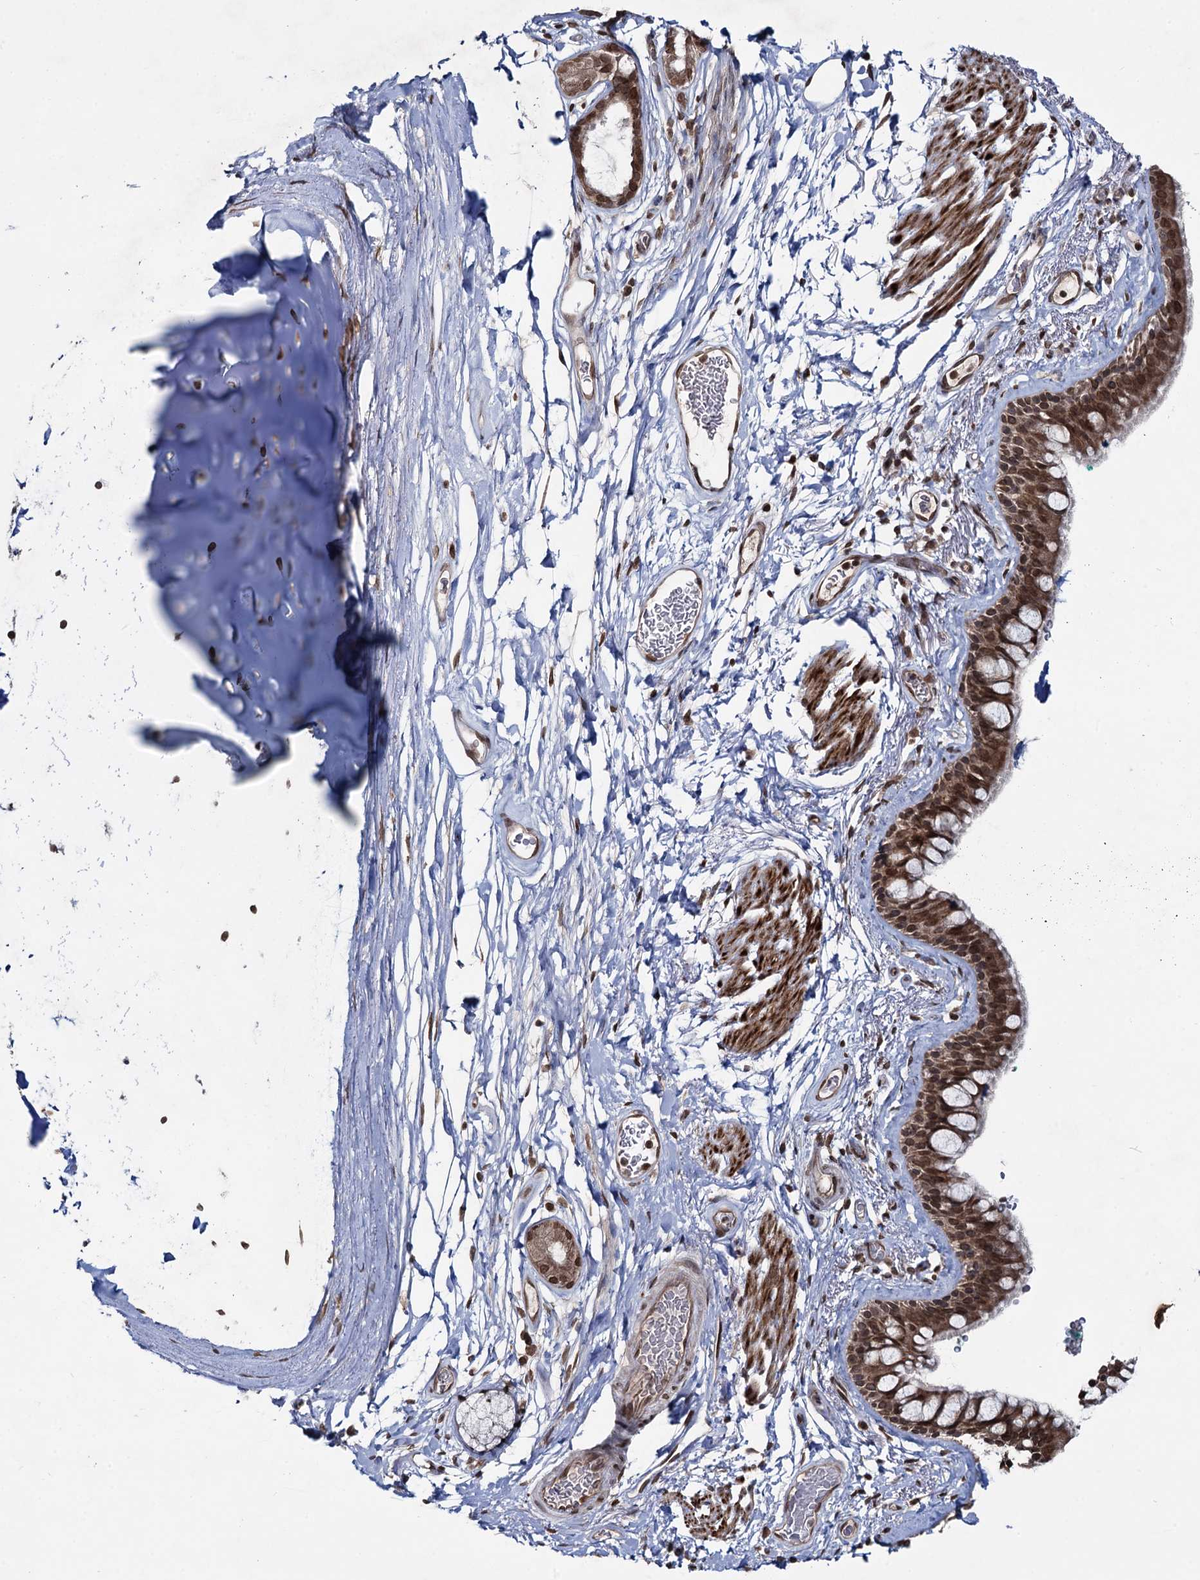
{"staining": {"intensity": "moderate", "quantity": ">75%", "location": "cytoplasmic/membranous,nuclear"}, "tissue": "bronchus", "cell_type": "Respiratory epithelial cells", "image_type": "normal", "snomed": [{"axis": "morphology", "description": "Normal tissue, NOS"}, {"axis": "topography", "description": "Cartilage tissue"}], "caption": "Human bronchus stained with a protein marker reveals moderate staining in respiratory epithelial cells.", "gene": "RNF6", "patient": {"sex": "male", "age": 63}}